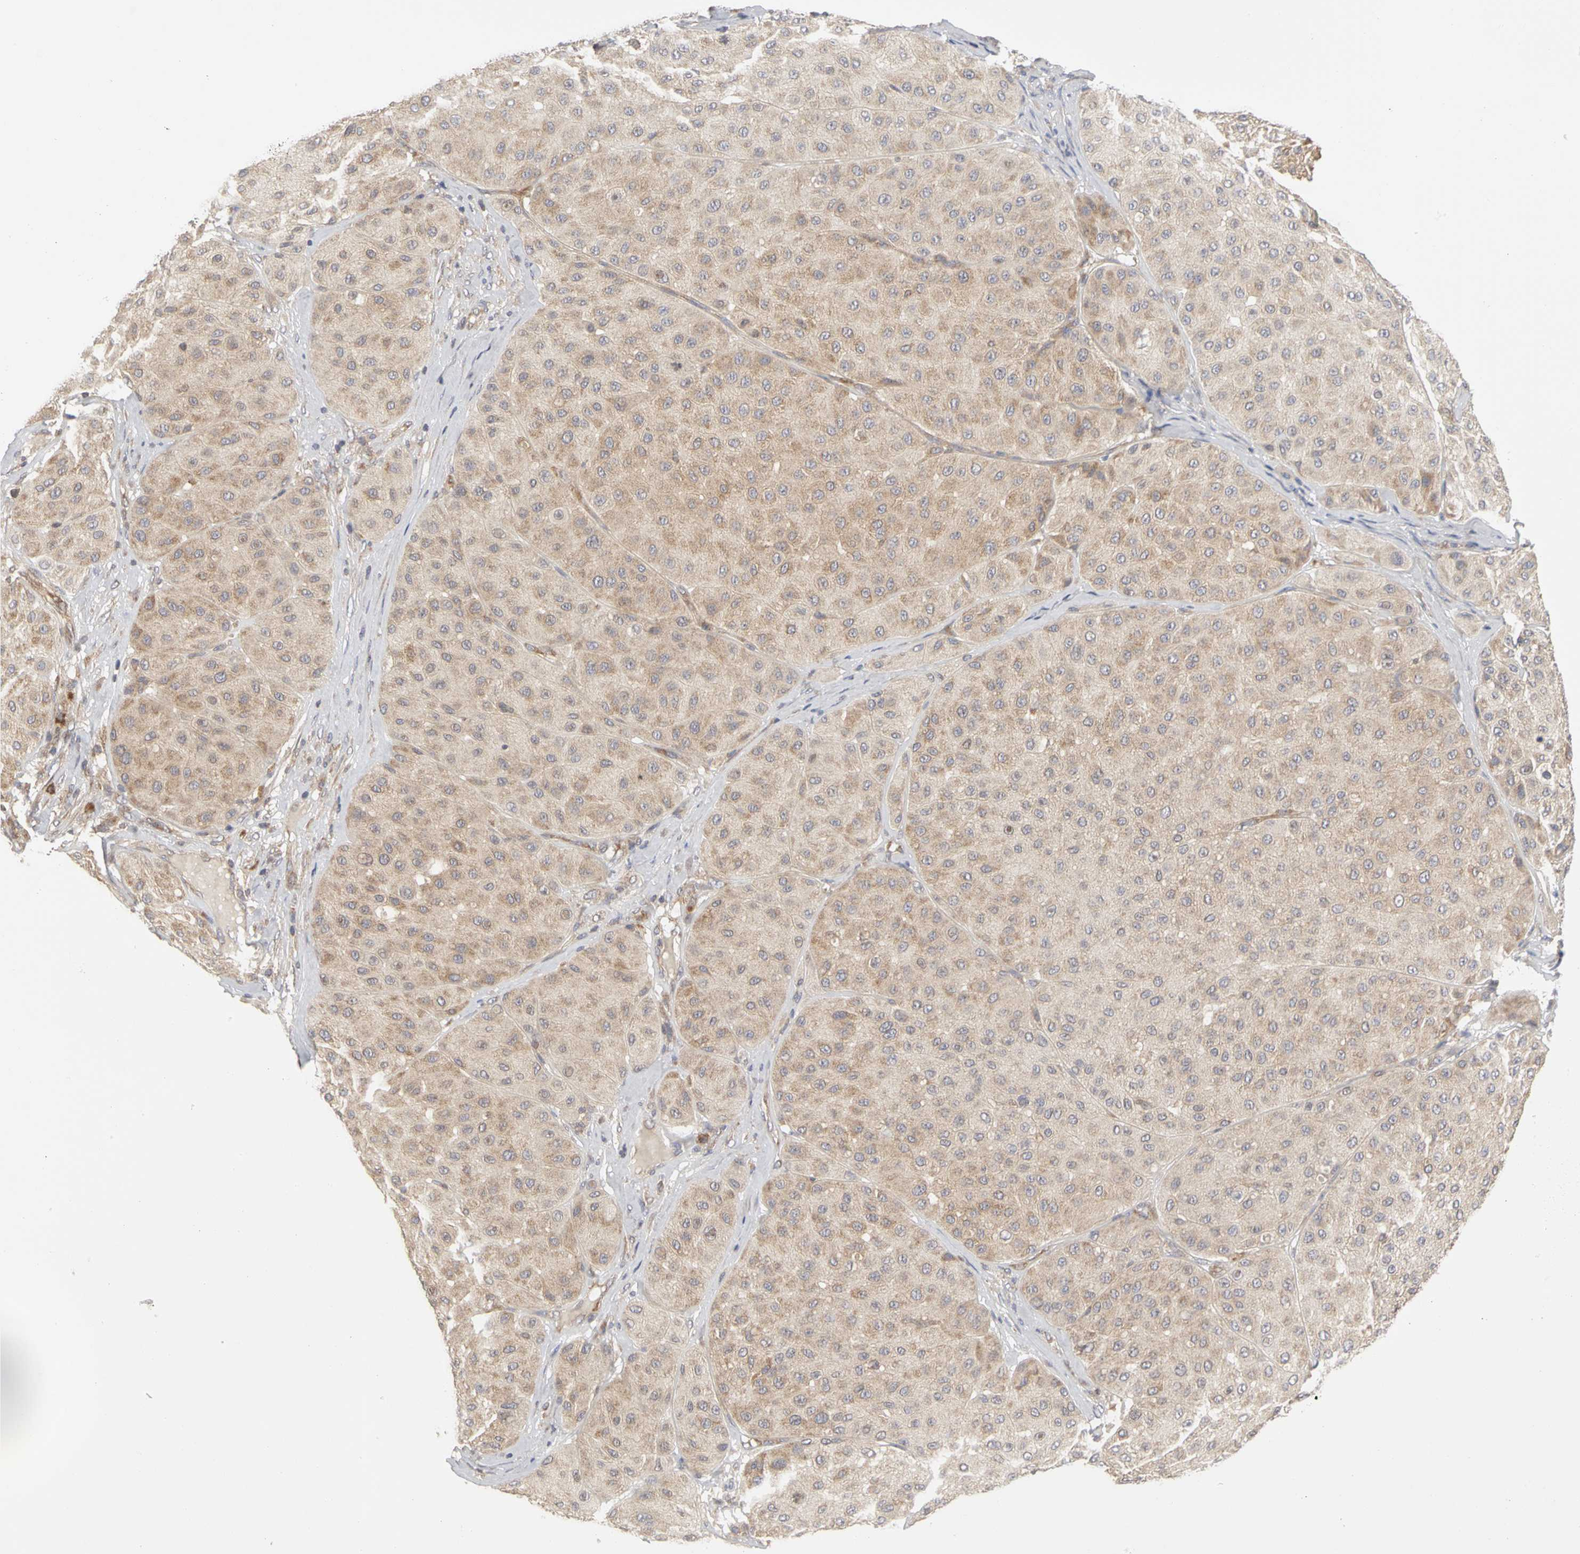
{"staining": {"intensity": "weak", "quantity": ">75%", "location": "cytoplasmic/membranous"}, "tissue": "melanoma", "cell_type": "Tumor cells", "image_type": "cancer", "snomed": [{"axis": "morphology", "description": "Normal tissue, NOS"}, {"axis": "morphology", "description": "Malignant melanoma, Metastatic site"}, {"axis": "topography", "description": "Skin"}], "caption": "Immunohistochemistry (IHC) staining of malignant melanoma (metastatic site), which displays low levels of weak cytoplasmic/membranous expression in about >75% of tumor cells indicating weak cytoplasmic/membranous protein expression. The staining was performed using DAB (3,3'-diaminobenzidine) (brown) for protein detection and nuclei were counterstained in hematoxylin (blue).", "gene": "IRAK1", "patient": {"sex": "male", "age": 41}}